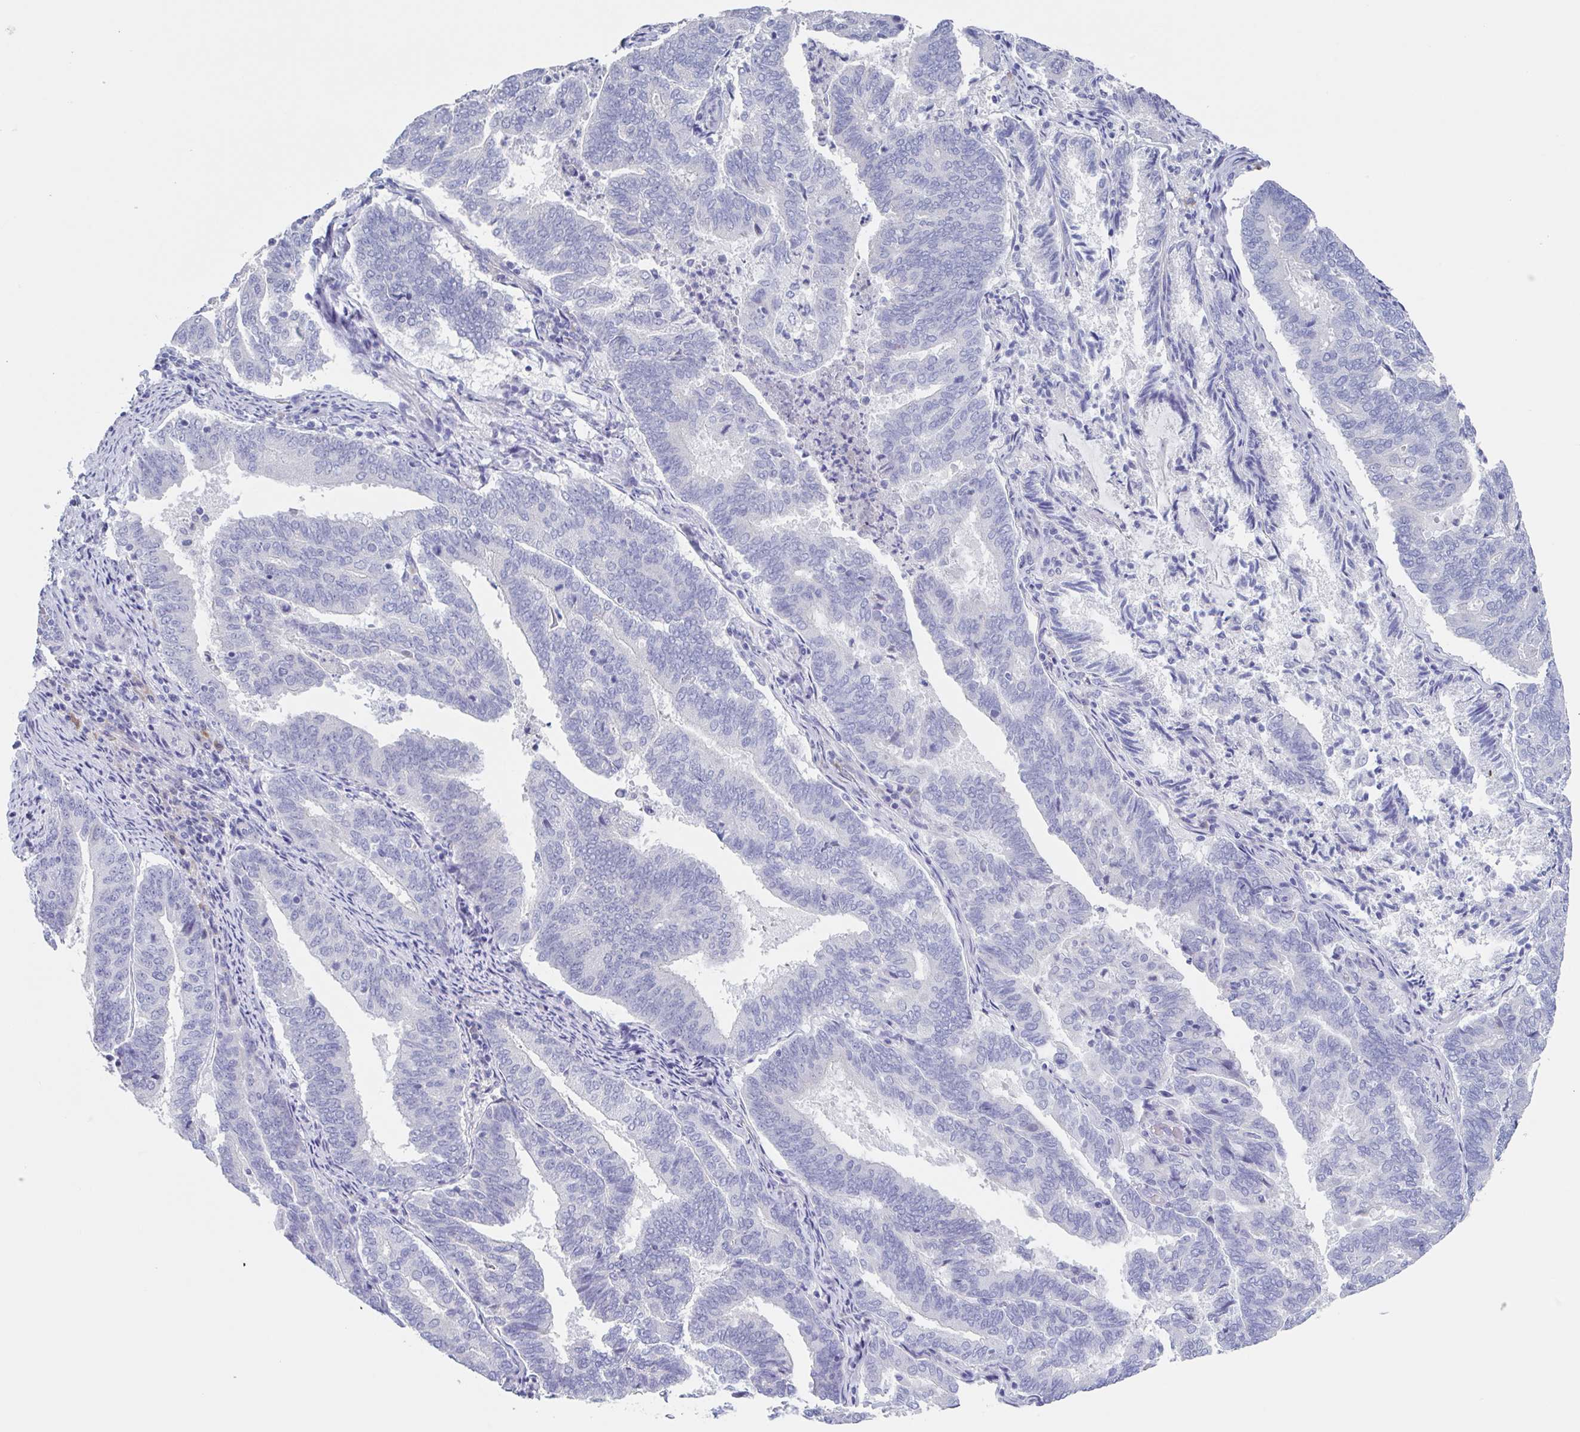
{"staining": {"intensity": "negative", "quantity": "none", "location": "none"}, "tissue": "endometrial cancer", "cell_type": "Tumor cells", "image_type": "cancer", "snomed": [{"axis": "morphology", "description": "Adenocarcinoma, NOS"}, {"axis": "topography", "description": "Endometrium"}], "caption": "Histopathology image shows no protein positivity in tumor cells of endometrial cancer tissue.", "gene": "NOXRED1", "patient": {"sex": "female", "age": 80}}